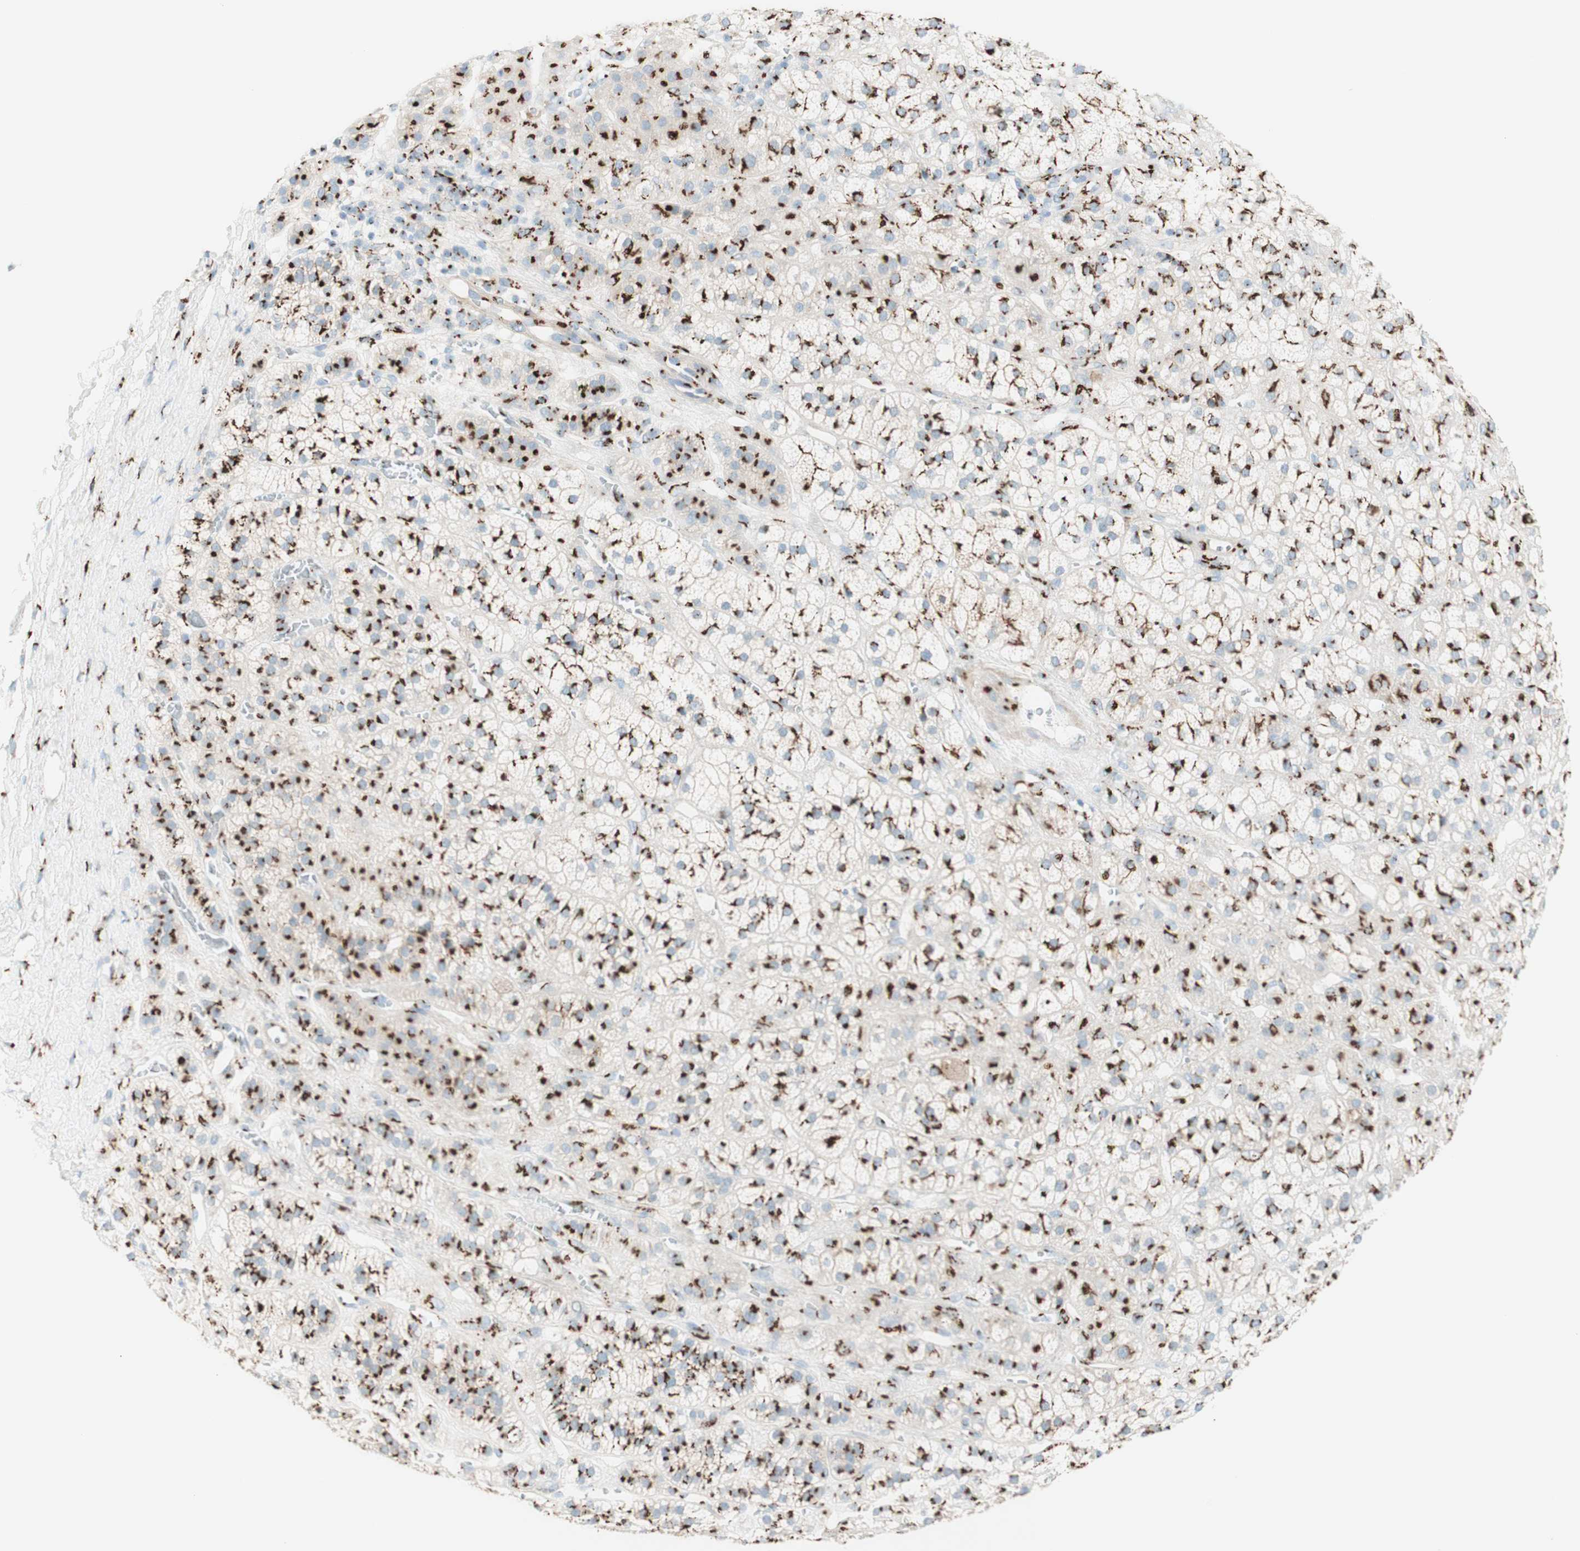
{"staining": {"intensity": "strong", "quantity": ">75%", "location": "cytoplasmic/membranous"}, "tissue": "adrenal gland", "cell_type": "Glandular cells", "image_type": "normal", "snomed": [{"axis": "morphology", "description": "Normal tissue, NOS"}, {"axis": "topography", "description": "Adrenal gland"}], "caption": "Glandular cells demonstrate high levels of strong cytoplasmic/membranous staining in about >75% of cells in benign adrenal gland. (brown staining indicates protein expression, while blue staining denotes nuclei).", "gene": "GOLGB1", "patient": {"sex": "male", "age": 56}}